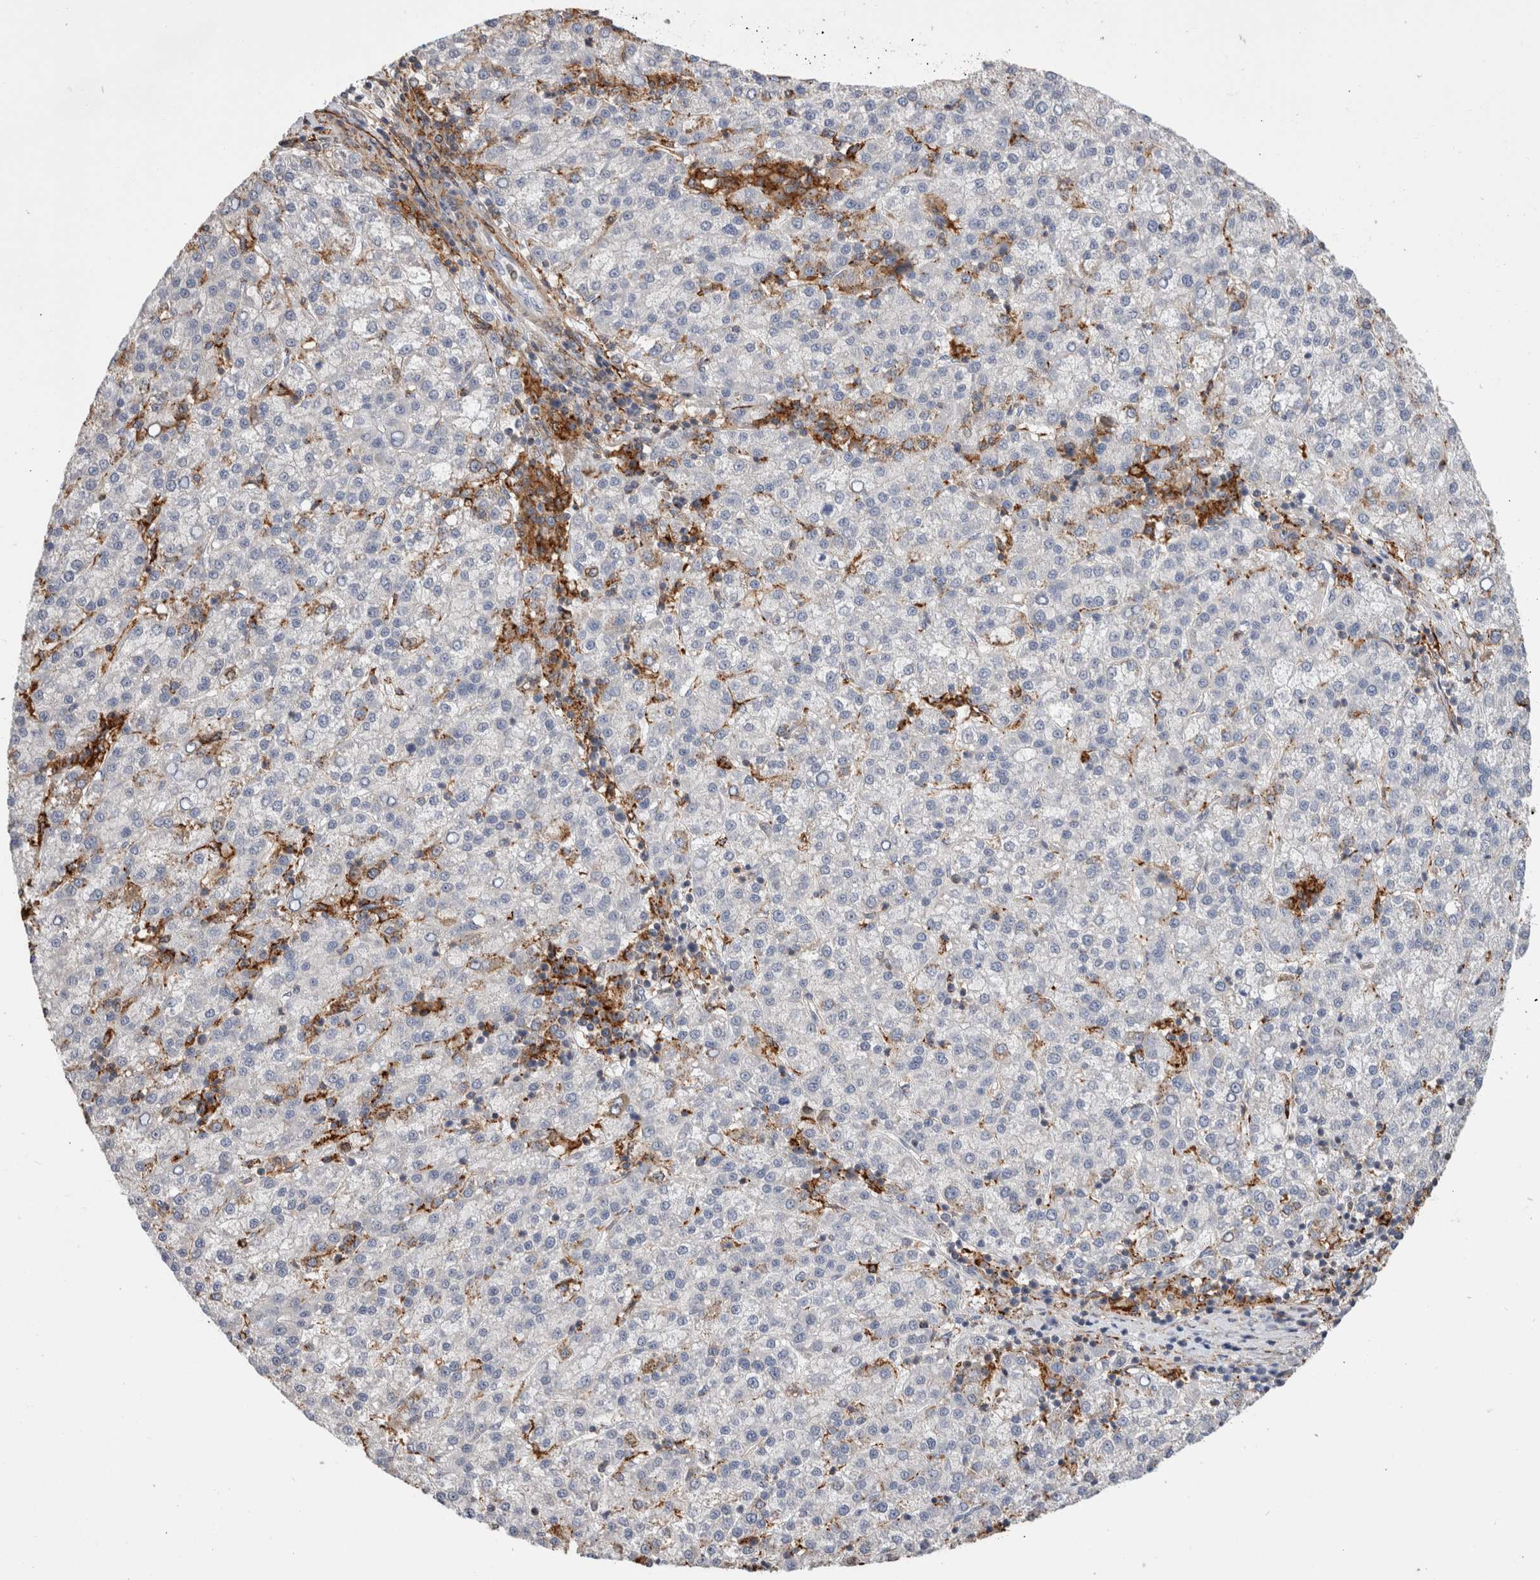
{"staining": {"intensity": "negative", "quantity": "none", "location": "none"}, "tissue": "liver cancer", "cell_type": "Tumor cells", "image_type": "cancer", "snomed": [{"axis": "morphology", "description": "Carcinoma, Hepatocellular, NOS"}, {"axis": "topography", "description": "Liver"}], "caption": "The IHC photomicrograph has no significant staining in tumor cells of liver cancer tissue.", "gene": "CCDC88B", "patient": {"sex": "female", "age": 58}}